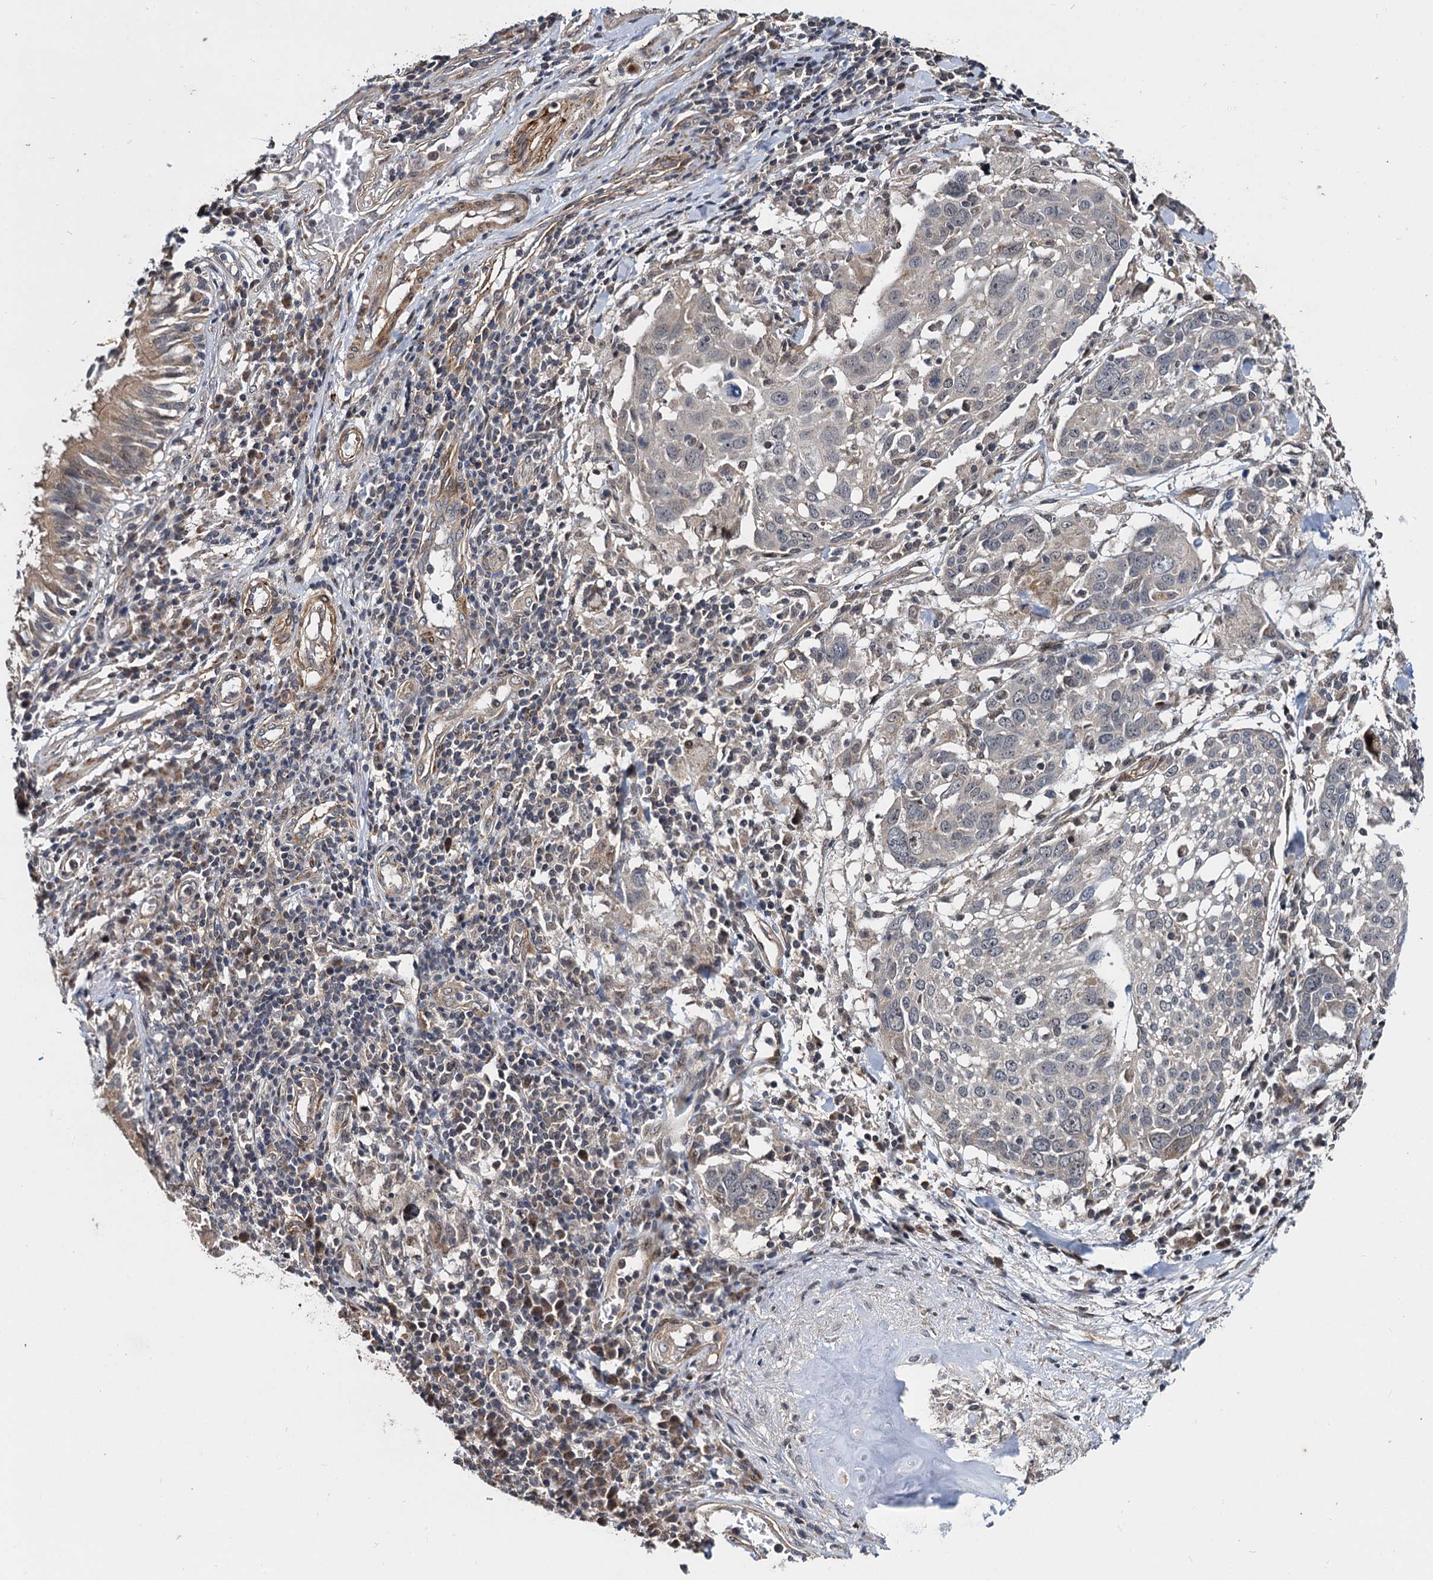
{"staining": {"intensity": "negative", "quantity": "none", "location": "none"}, "tissue": "lung cancer", "cell_type": "Tumor cells", "image_type": "cancer", "snomed": [{"axis": "morphology", "description": "Squamous cell carcinoma, NOS"}, {"axis": "topography", "description": "Lung"}], "caption": "This is an immunohistochemistry image of human lung cancer. There is no staining in tumor cells.", "gene": "ARHGAP42", "patient": {"sex": "male", "age": 65}}